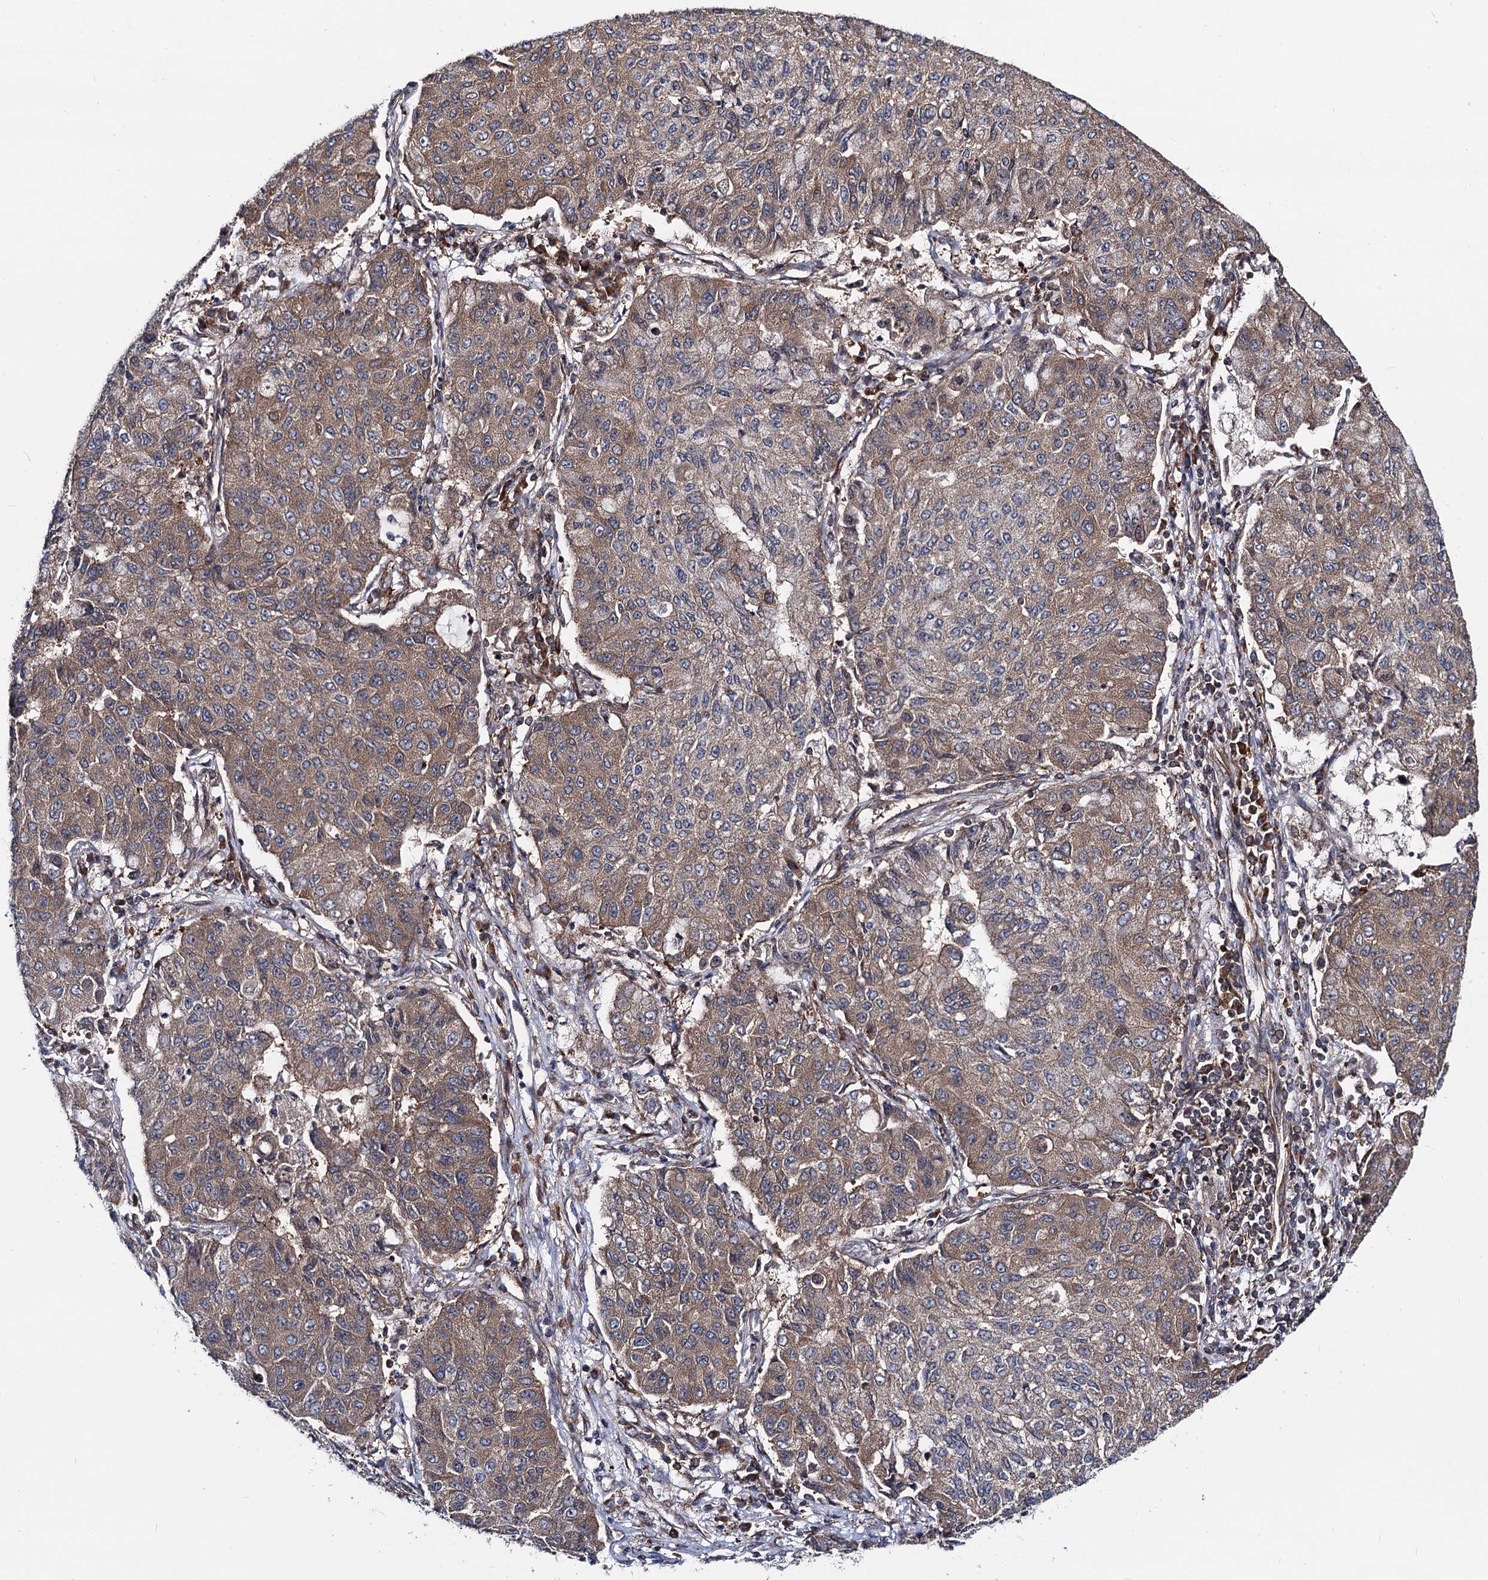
{"staining": {"intensity": "moderate", "quantity": ">75%", "location": "cytoplasmic/membranous"}, "tissue": "lung cancer", "cell_type": "Tumor cells", "image_type": "cancer", "snomed": [{"axis": "morphology", "description": "Squamous cell carcinoma, NOS"}, {"axis": "topography", "description": "Lung"}], "caption": "IHC photomicrograph of neoplastic tissue: squamous cell carcinoma (lung) stained using immunohistochemistry demonstrates medium levels of moderate protein expression localized specifically in the cytoplasmic/membranous of tumor cells, appearing as a cytoplasmic/membranous brown color.", "gene": "DYDC1", "patient": {"sex": "male", "age": 74}}